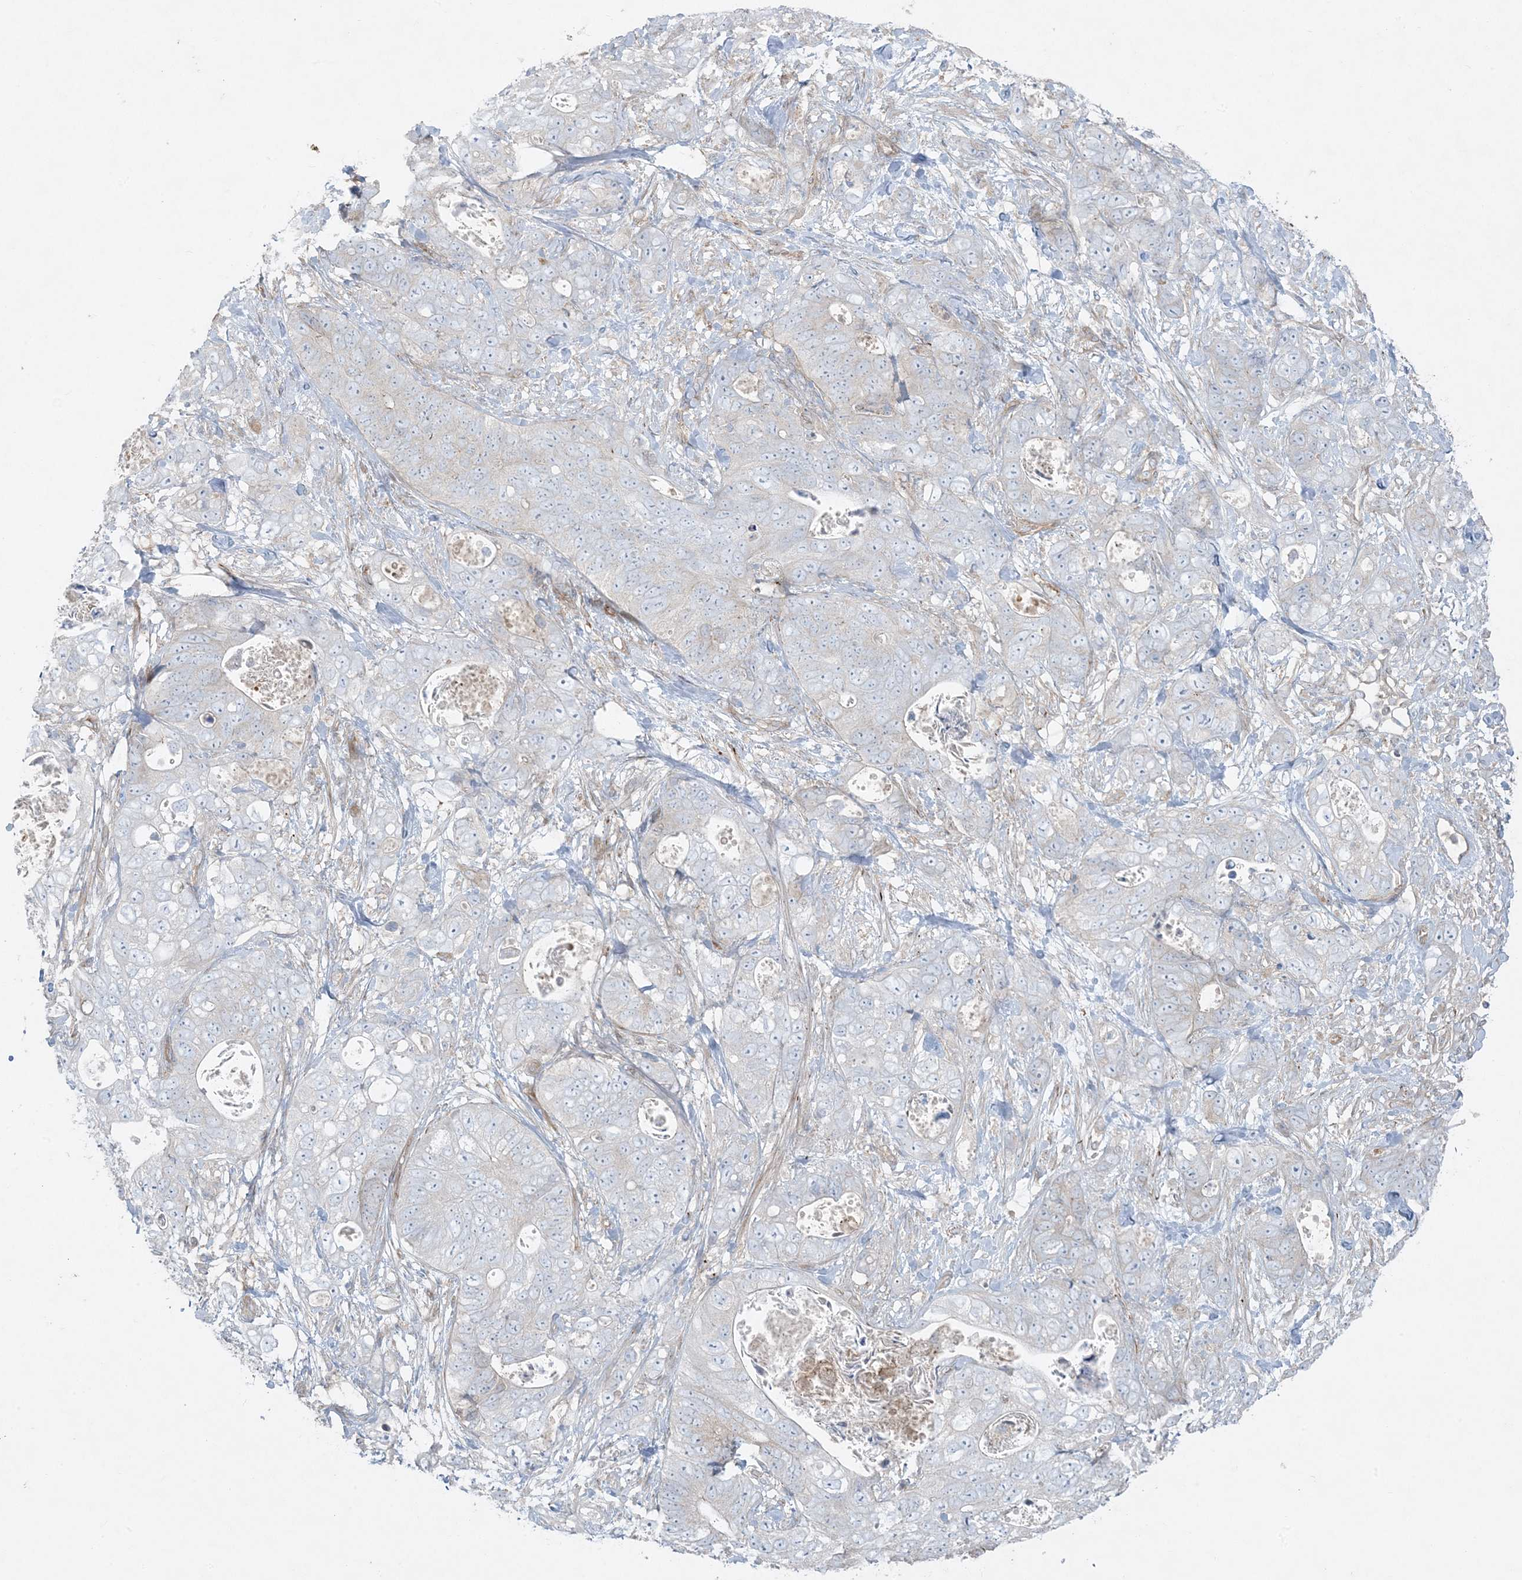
{"staining": {"intensity": "negative", "quantity": "none", "location": "none"}, "tissue": "stomach cancer", "cell_type": "Tumor cells", "image_type": "cancer", "snomed": [{"axis": "morphology", "description": "Normal tissue, NOS"}, {"axis": "morphology", "description": "Adenocarcinoma, NOS"}, {"axis": "topography", "description": "Stomach"}], "caption": "Immunohistochemical staining of stomach adenocarcinoma shows no significant expression in tumor cells.", "gene": "PIK3R4", "patient": {"sex": "female", "age": 89}}